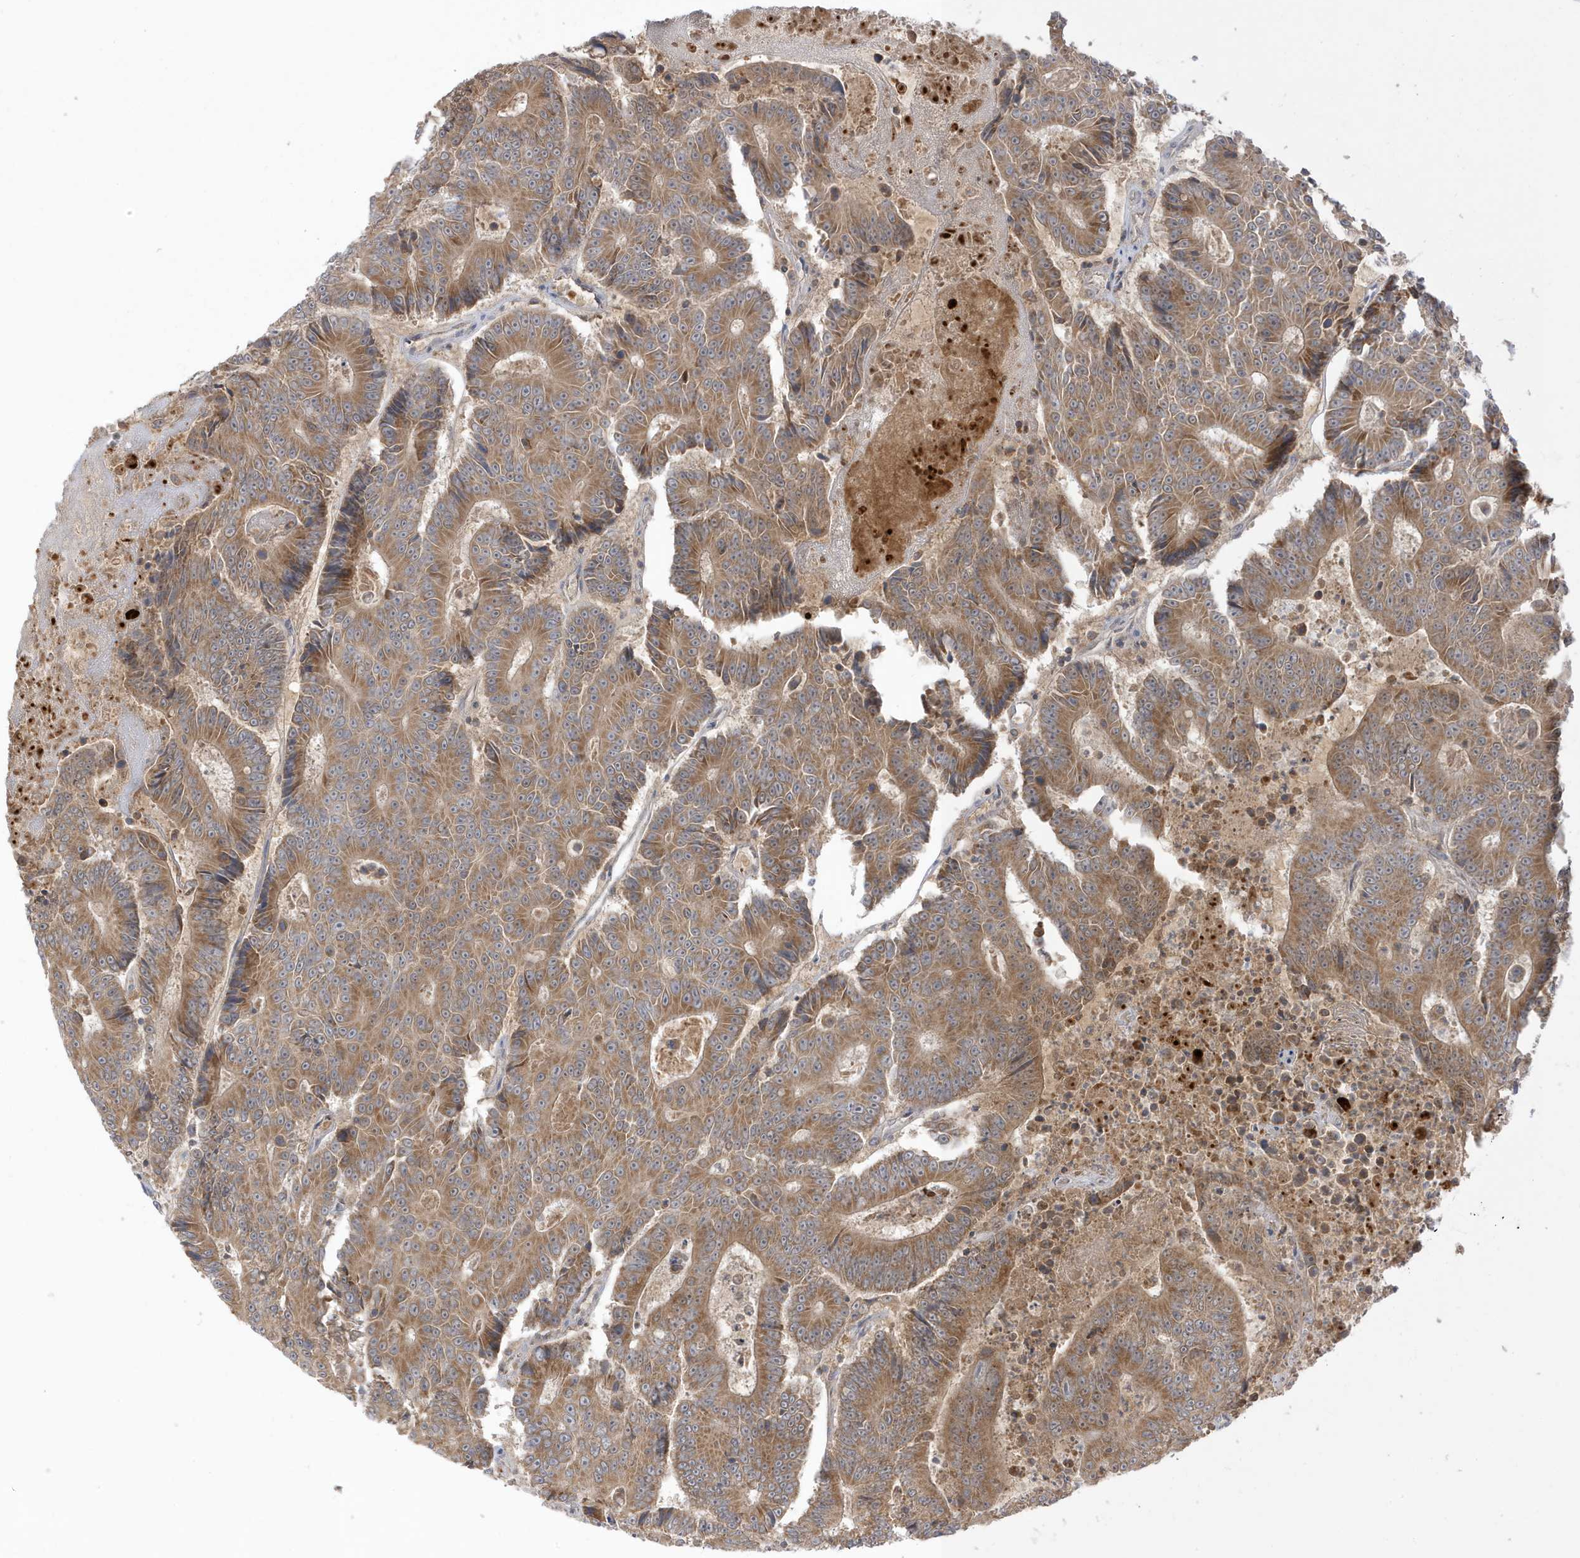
{"staining": {"intensity": "moderate", "quantity": ">75%", "location": "cytoplasmic/membranous"}, "tissue": "colorectal cancer", "cell_type": "Tumor cells", "image_type": "cancer", "snomed": [{"axis": "morphology", "description": "Adenocarcinoma, NOS"}, {"axis": "topography", "description": "Colon"}], "caption": "Protein staining demonstrates moderate cytoplasmic/membranous staining in approximately >75% of tumor cells in colorectal cancer (adenocarcinoma).", "gene": "NPPC", "patient": {"sex": "male", "age": 83}}